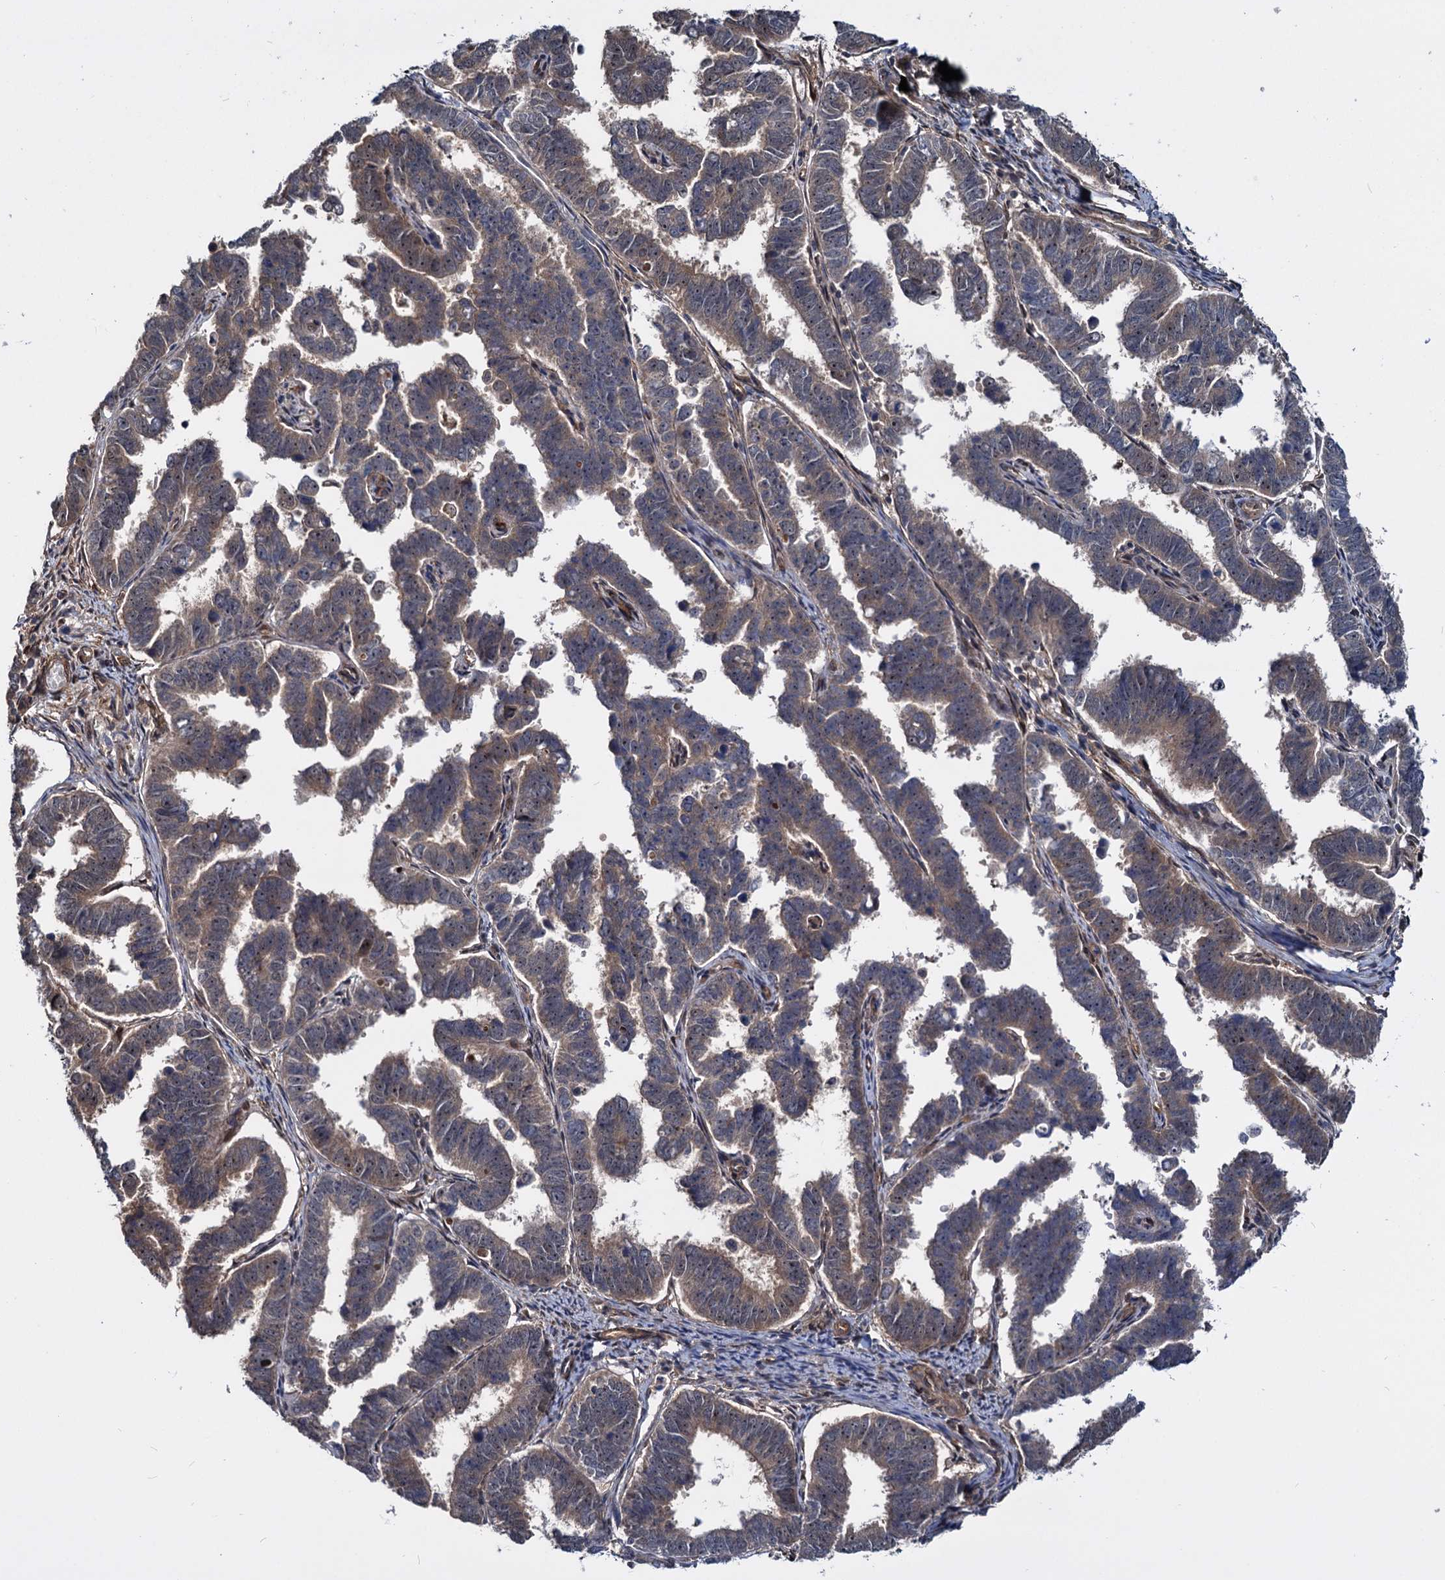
{"staining": {"intensity": "weak", "quantity": "25%-75%", "location": "cytoplasmic/membranous"}, "tissue": "endometrial cancer", "cell_type": "Tumor cells", "image_type": "cancer", "snomed": [{"axis": "morphology", "description": "Adenocarcinoma, NOS"}, {"axis": "topography", "description": "Endometrium"}], "caption": "Protein analysis of adenocarcinoma (endometrial) tissue demonstrates weak cytoplasmic/membranous expression in about 25%-75% of tumor cells.", "gene": "UBLCP1", "patient": {"sex": "female", "age": 75}}